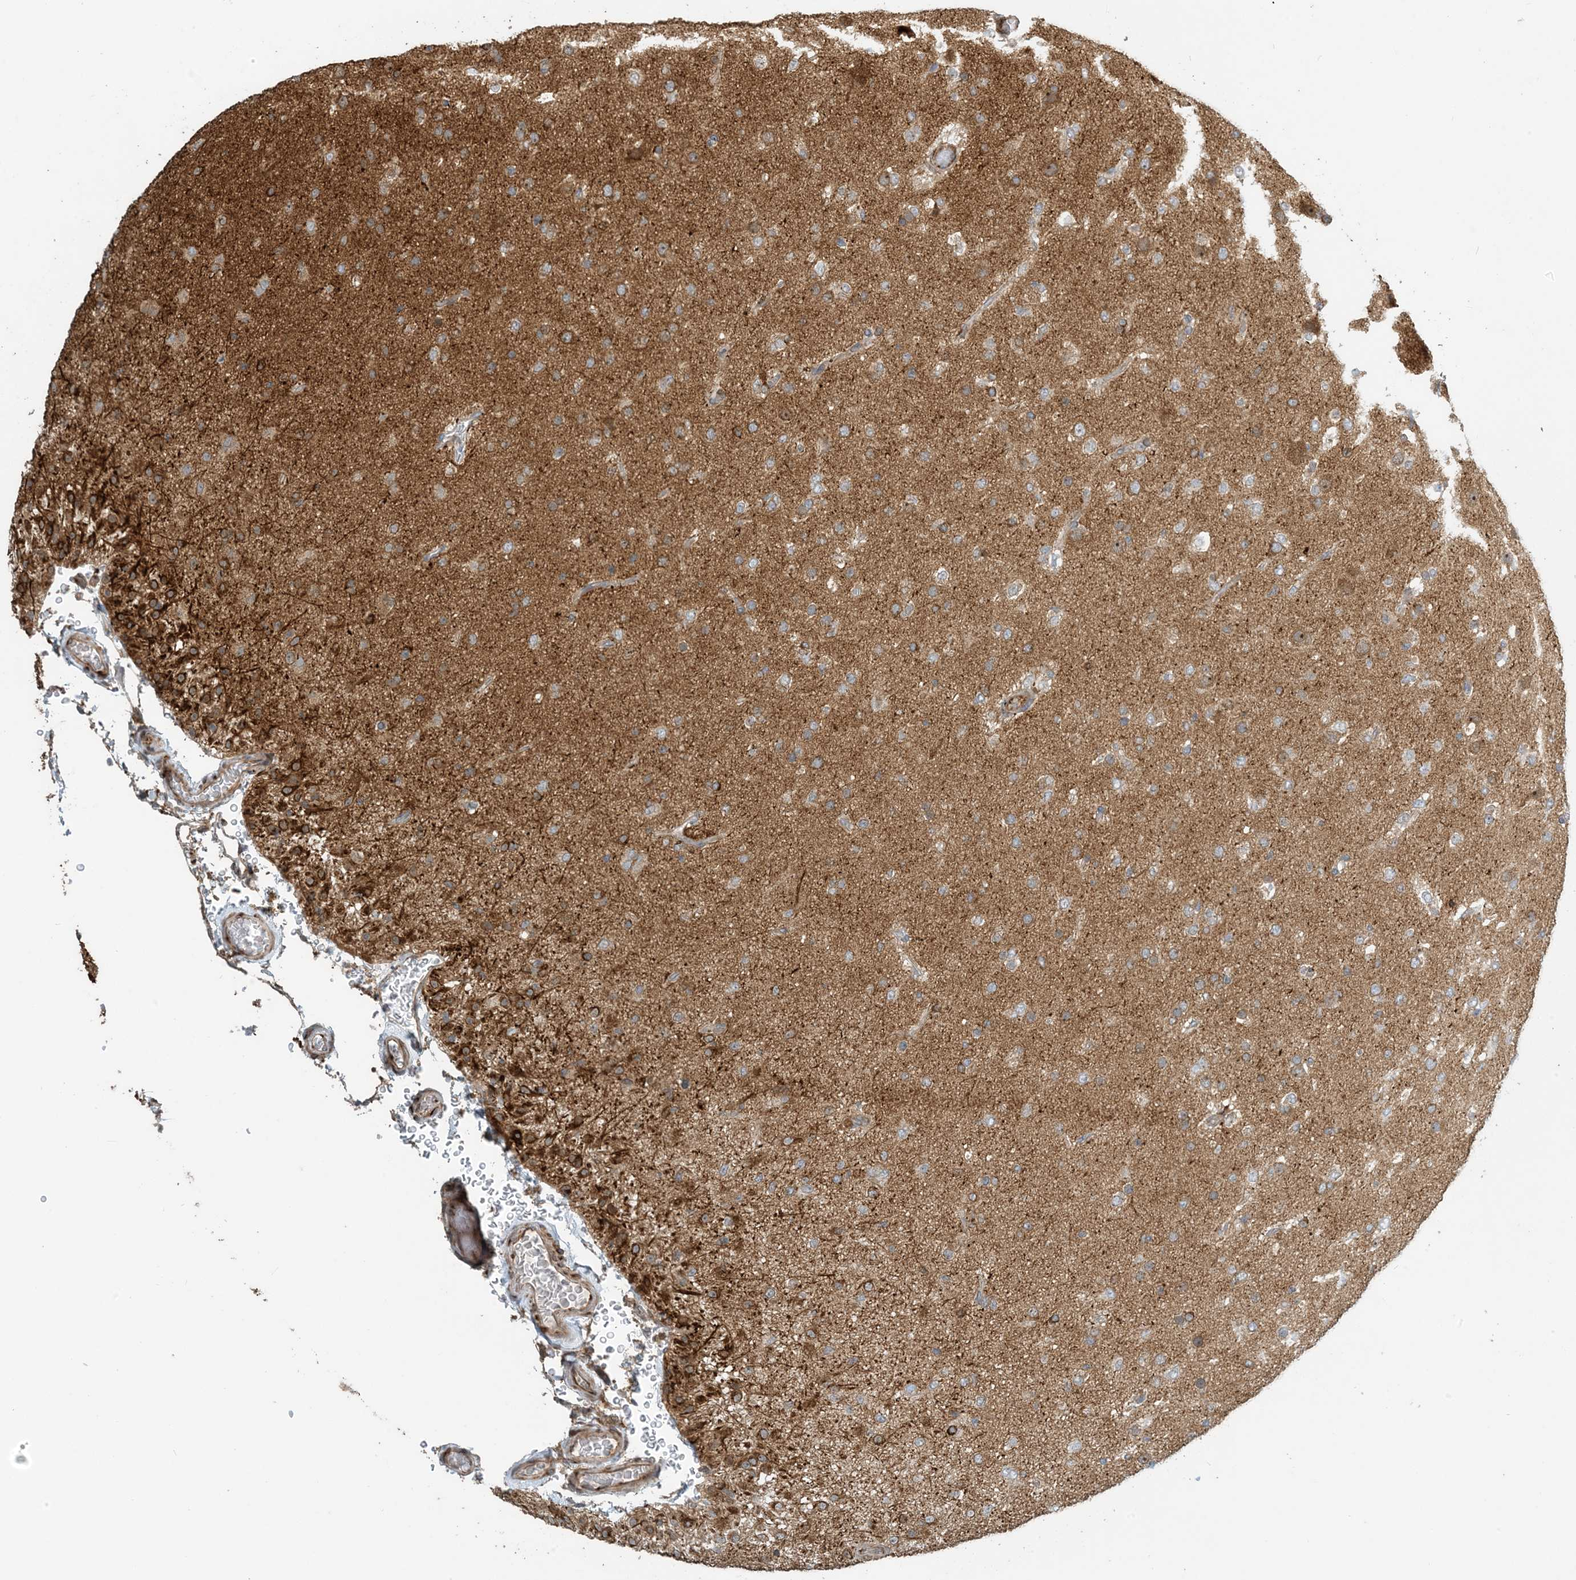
{"staining": {"intensity": "moderate", "quantity": "25%-75%", "location": "cytoplasmic/membranous"}, "tissue": "glioma", "cell_type": "Tumor cells", "image_type": "cancer", "snomed": [{"axis": "morphology", "description": "Glioma, malignant, Low grade"}, {"axis": "topography", "description": "Brain"}], "caption": "Moderate cytoplasmic/membranous expression is present in about 25%-75% of tumor cells in malignant glioma (low-grade).", "gene": "ZBTB3", "patient": {"sex": "male", "age": 65}}